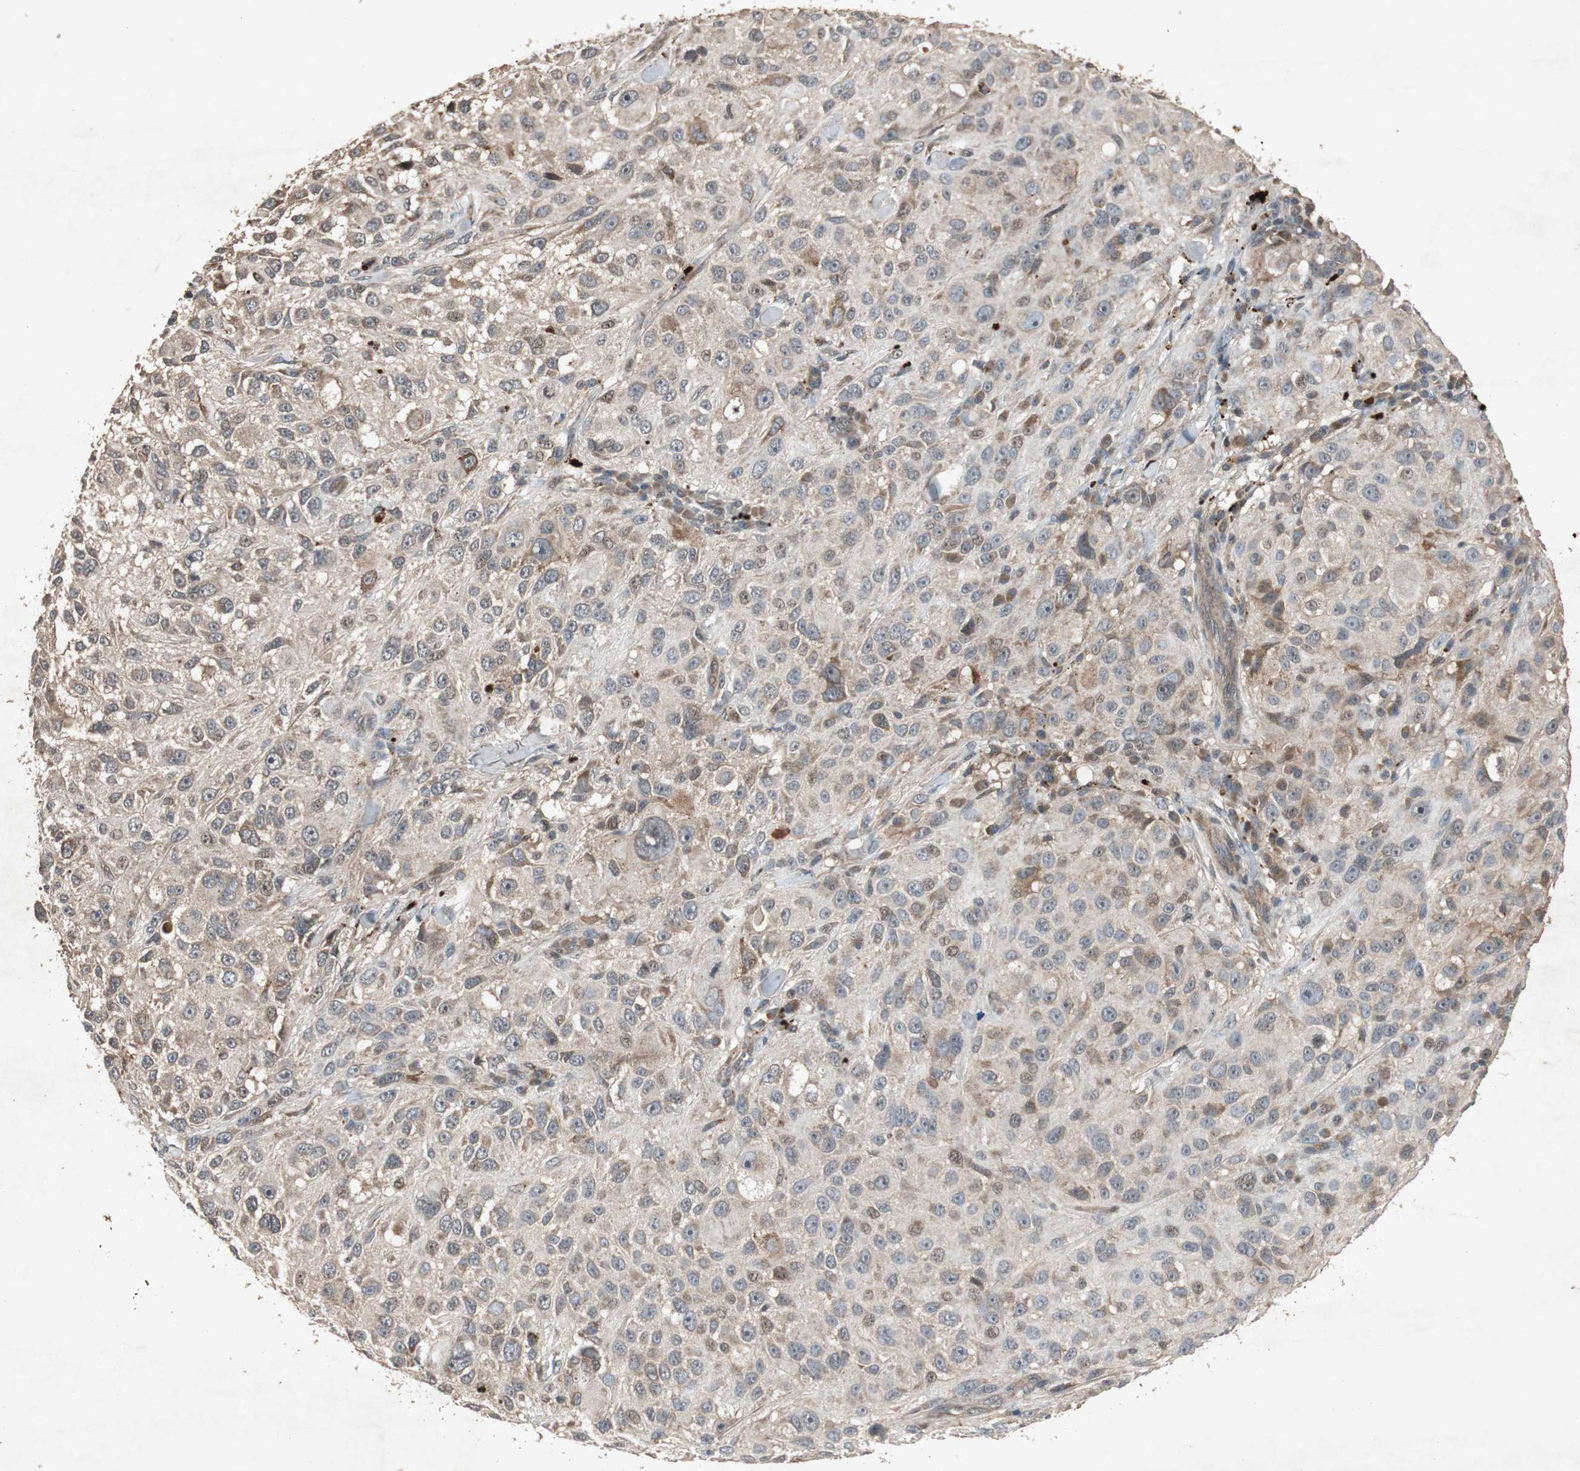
{"staining": {"intensity": "weak", "quantity": "<25%", "location": "cytoplasmic/membranous"}, "tissue": "melanoma", "cell_type": "Tumor cells", "image_type": "cancer", "snomed": [{"axis": "morphology", "description": "Necrosis, NOS"}, {"axis": "morphology", "description": "Malignant melanoma, NOS"}, {"axis": "topography", "description": "Skin"}], "caption": "IHC histopathology image of neoplastic tissue: human melanoma stained with DAB (3,3'-diaminobenzidine) exhibits no significant protein staining in tumor cells.", "gene": "SLIT2", "patient": {"sex": "female", "age": 87}}